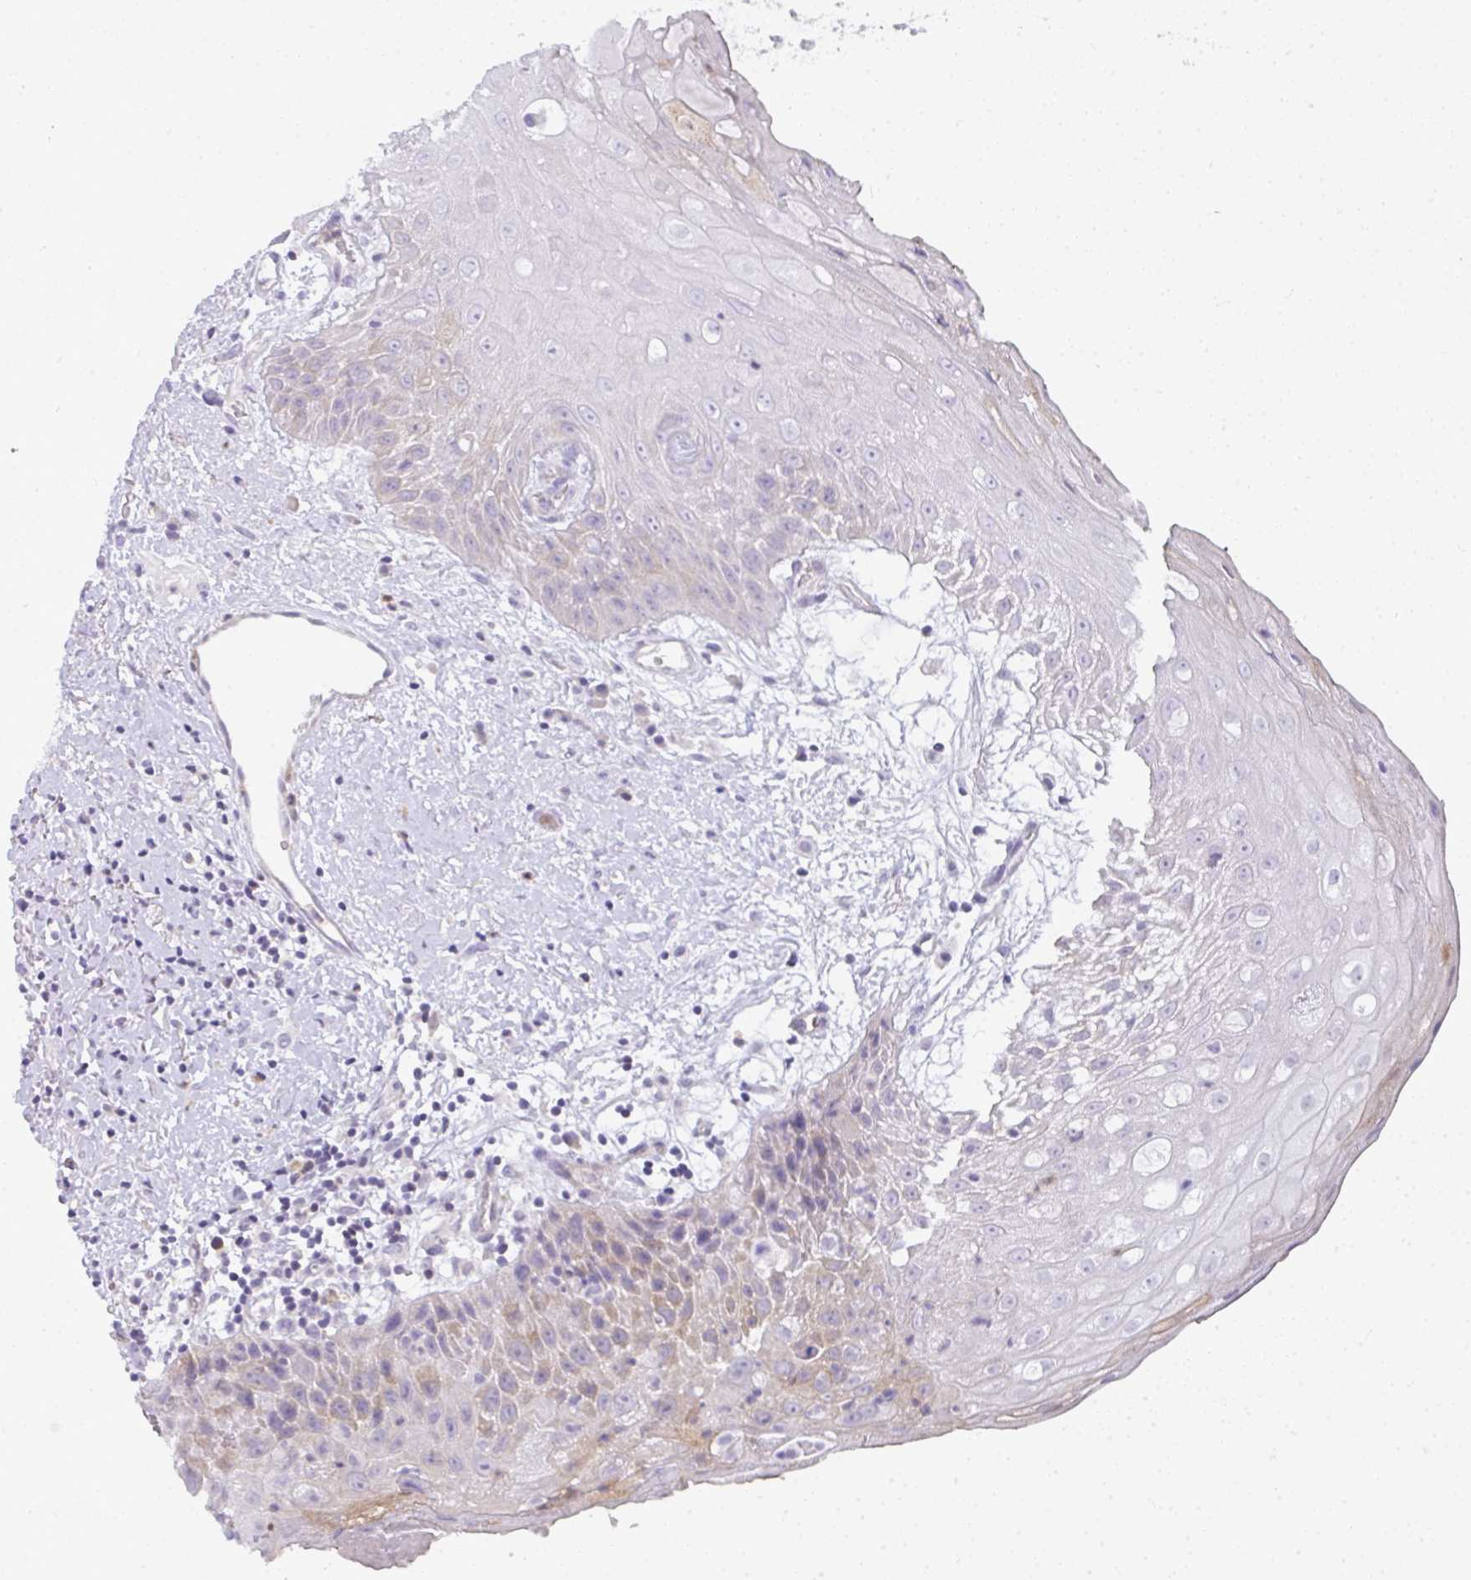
{"staining": {"intensity": "moderate", "quantity": "25%-75%", "location": "cytoplasmic/membranous"}, "tissue": "oral mucosa", "cell_type": "Squamous epithelial cells", "image_type": "normal", "snomed": [{"axis": "morphology", "description": "Normal tissue, NOS"}, {"axis": "morphology", "description": "Squamous cell carcinoma, NOS"}, {"axis": "topography", "description": "Oral tissue"}, {"axis": "topography", "description": "Peripheral nerve tissue"}, {"axis": "topography", "description": "Head-Neck"}], "caption": "Immunohistochemistry (IHC) (DAB) staining of unremarkable oral mucosa demonstrates moderate cytoplasmic/membranous protein positivity in about 25%-75% of squamous epithelial cells.", "gene": "LIPE", "patient": {"sex": "female", "age": 59}}